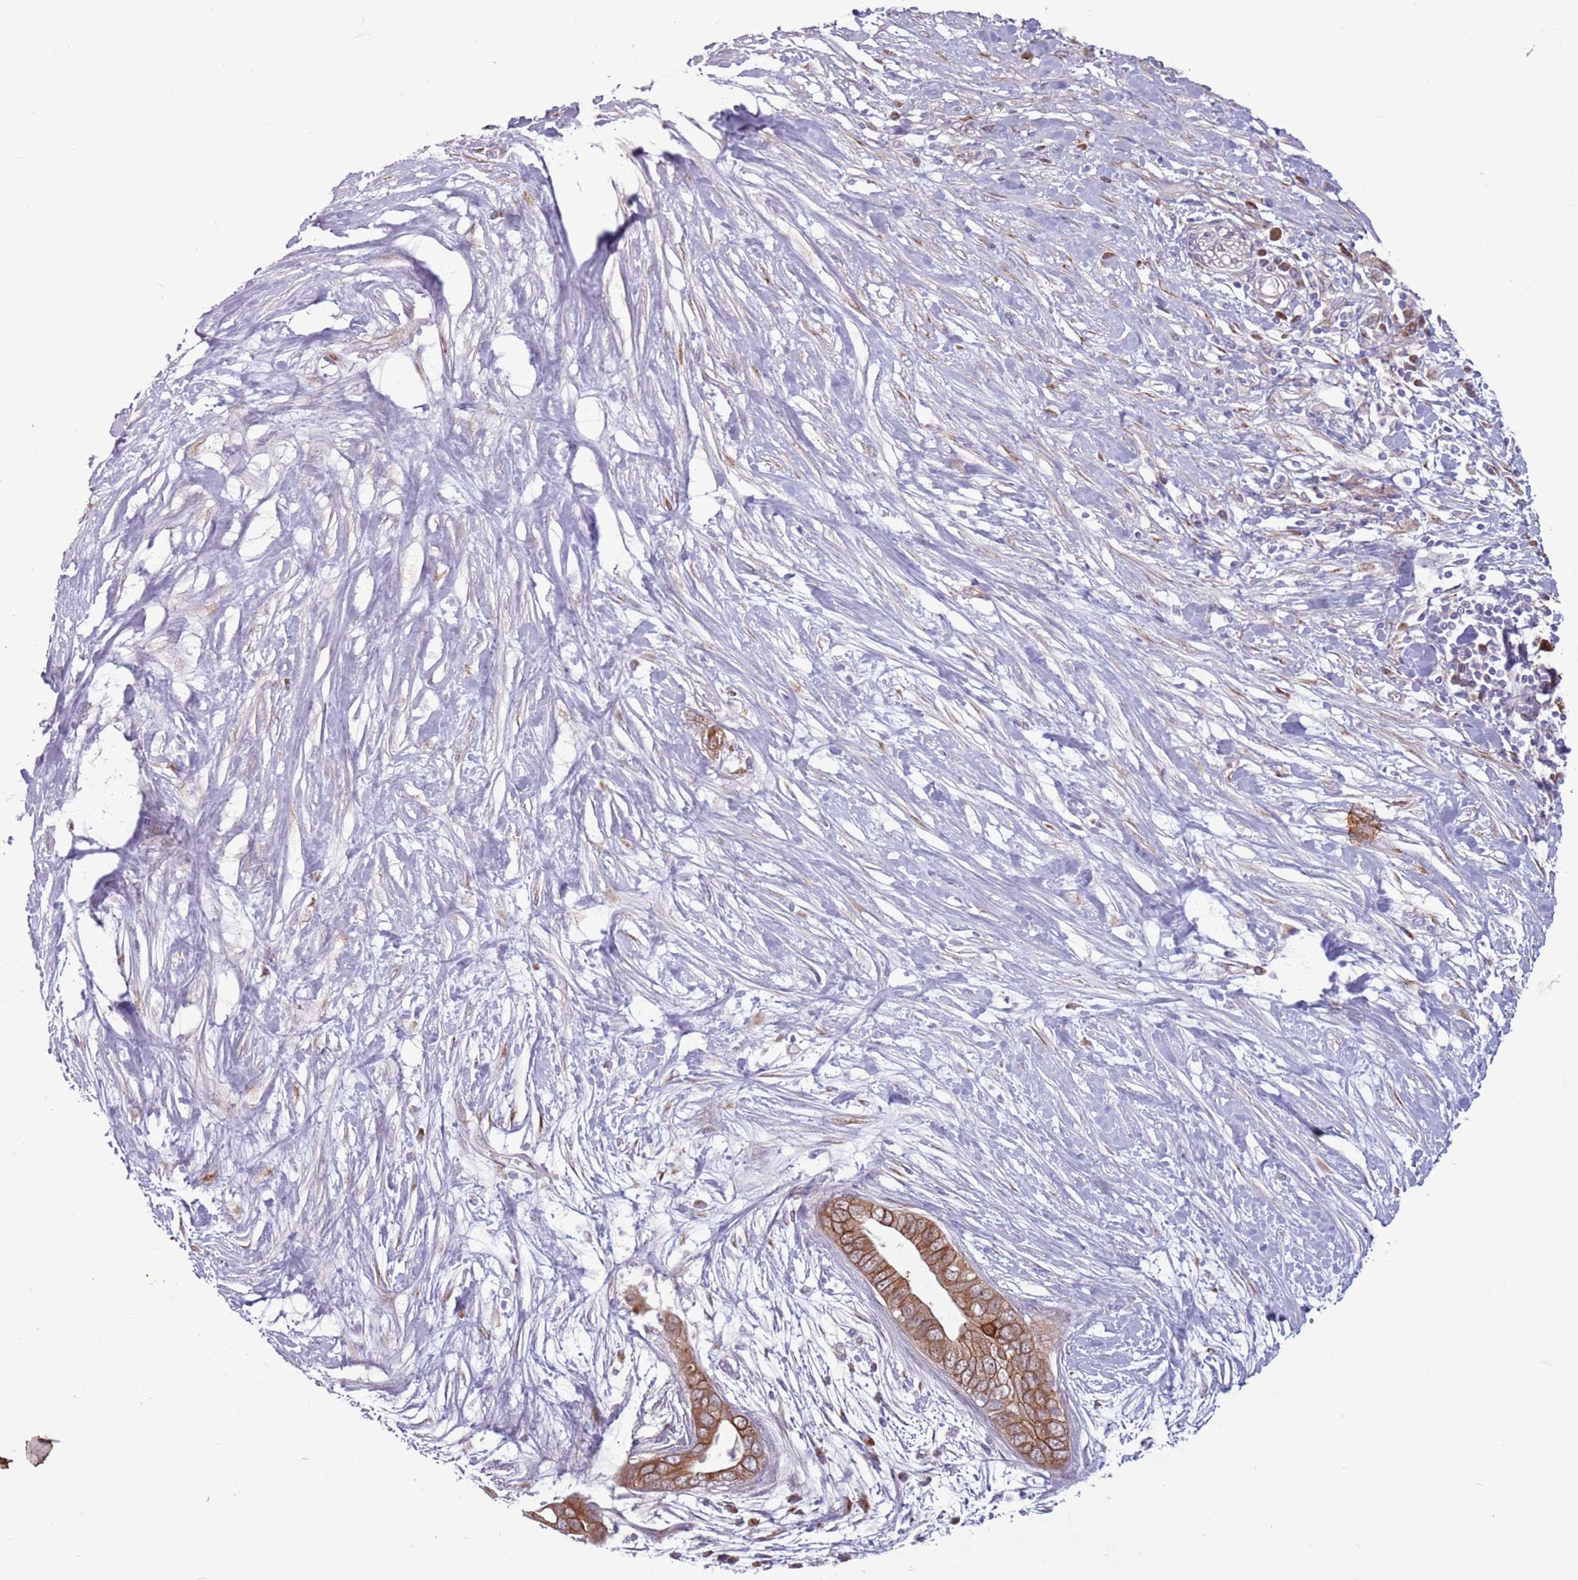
{"staining": {"intensity": "moderate", "quantity": ">75%", "location": "cytoplasmic/membranous"}, "tissue": "pancreatic cancer", "cell_type": "Tumor cells", "image_type": "cancer", "snomed": [{"axis": "morphology", "description": "Adenocarcinoma, NOS"}, {"axis": "topography", "description": "Pancreas"}], "caption": "Moderate cytoplasmic/membranous protein staining is seen in about >75% of tumor cells in adenocarcinoma (pancreatic).", "gene": "CCDC150", "patient": {"sex": "male", "age": 75}}